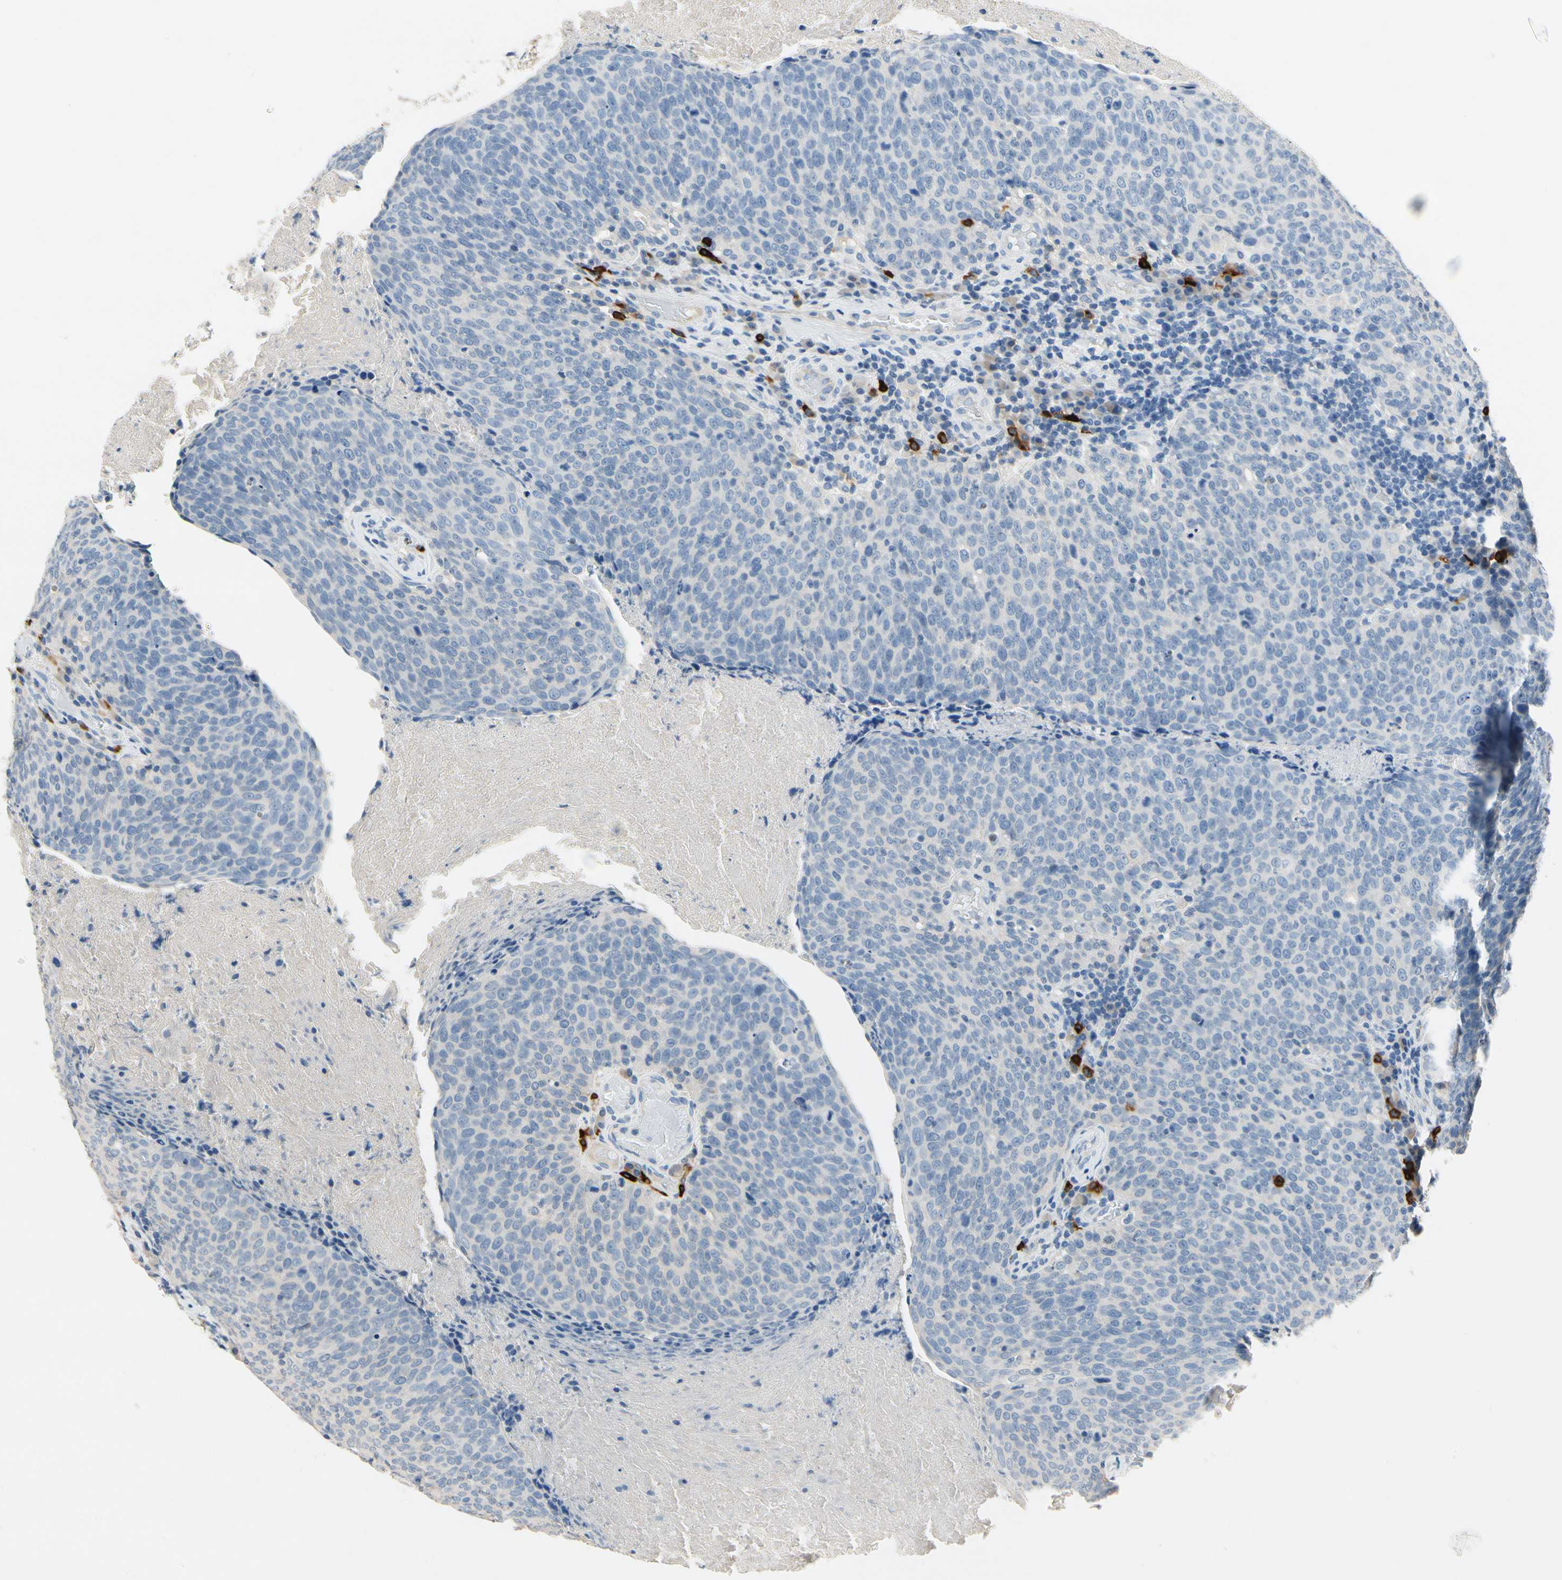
{"staining": {"intensity": "negative", "quantity": "none", "location": "none"}, "tissue": "head and neck cancer", "cell_type": "Tumor cells", "image_type": "cancer", "snomed": [{"axis": "morphology", "description": "Squamous cell carcinoma, NOS"}, {"axis": "morphology", "description": "Squamous cell carcinoma, metastatic, NOS"}, {"axis": "topography", "description": "Lymph node"}, {"axis": "topography", "description": "Head-Neck"}], "caption": "The image shows no significant staining in tumor cells of head and neck metastatic squamous cell carcinoma. (DAB immunohistochemistry (IHC) with hematoxylin counter stain).", "gene": "CPA3", "patient": {"sex": "male", "age": 62}}